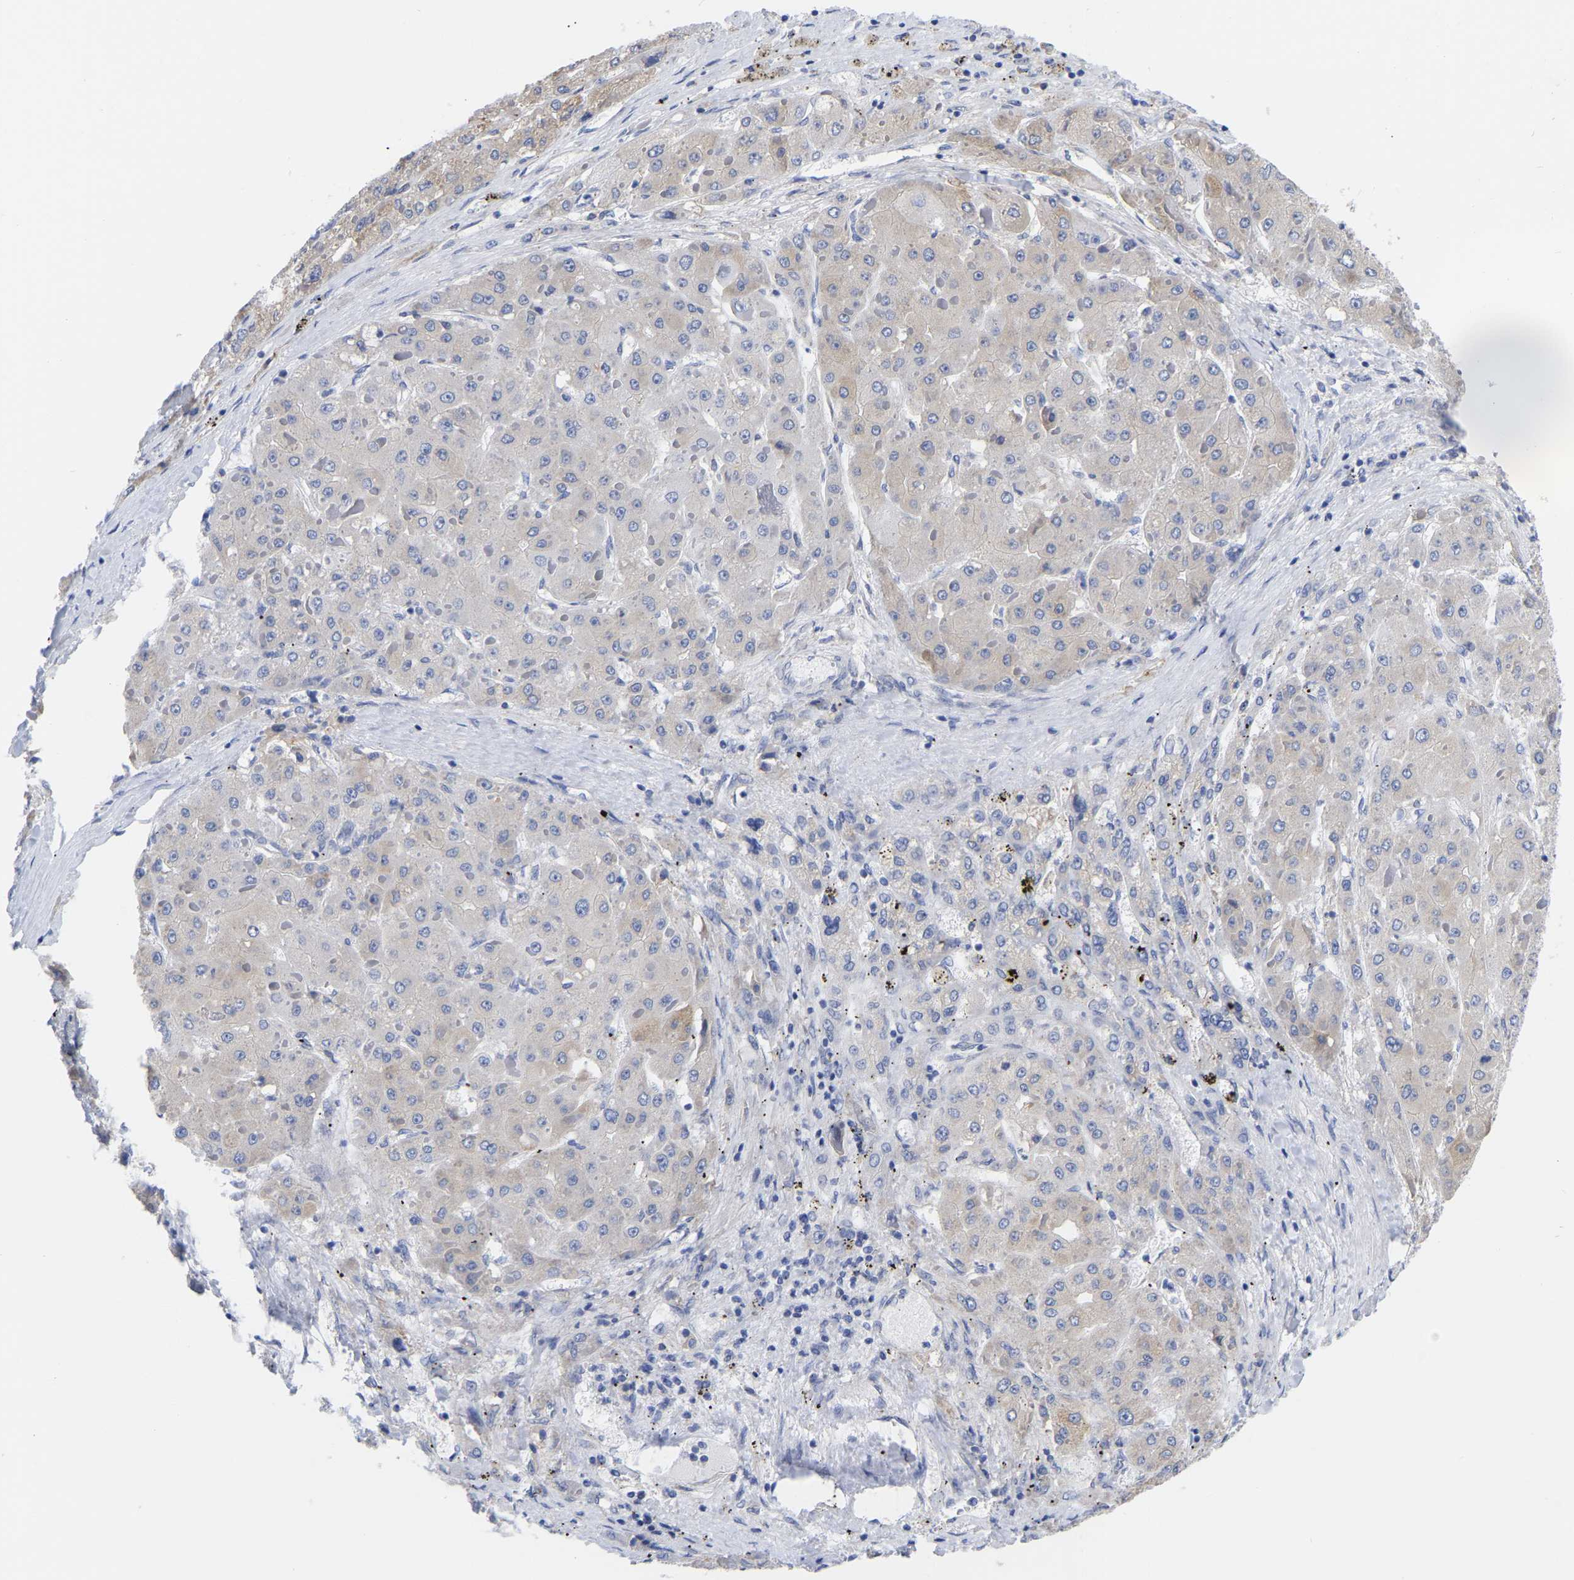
{"staining": {"intensity": "weak", "quantity": "<25%", "location": "cytoplasmic/membranous"}, "tissue": "liver cancer", "cell_type": "Tumor cells", "image_type": "cancer", "snomed": [{"axis": "morphology", "description": "Carcinoma, Hepatocellular, NOS"}, {"axis": "topography", "description": "Liver"}], "caption": "This is an immunohistochemistry (IHC) photomicrograph of human hepatocellular carcinoma (liver). There is no positivity in tumor cells.", "gene": "CFAP298", "patient": {"sex": "female", "age": 73}}